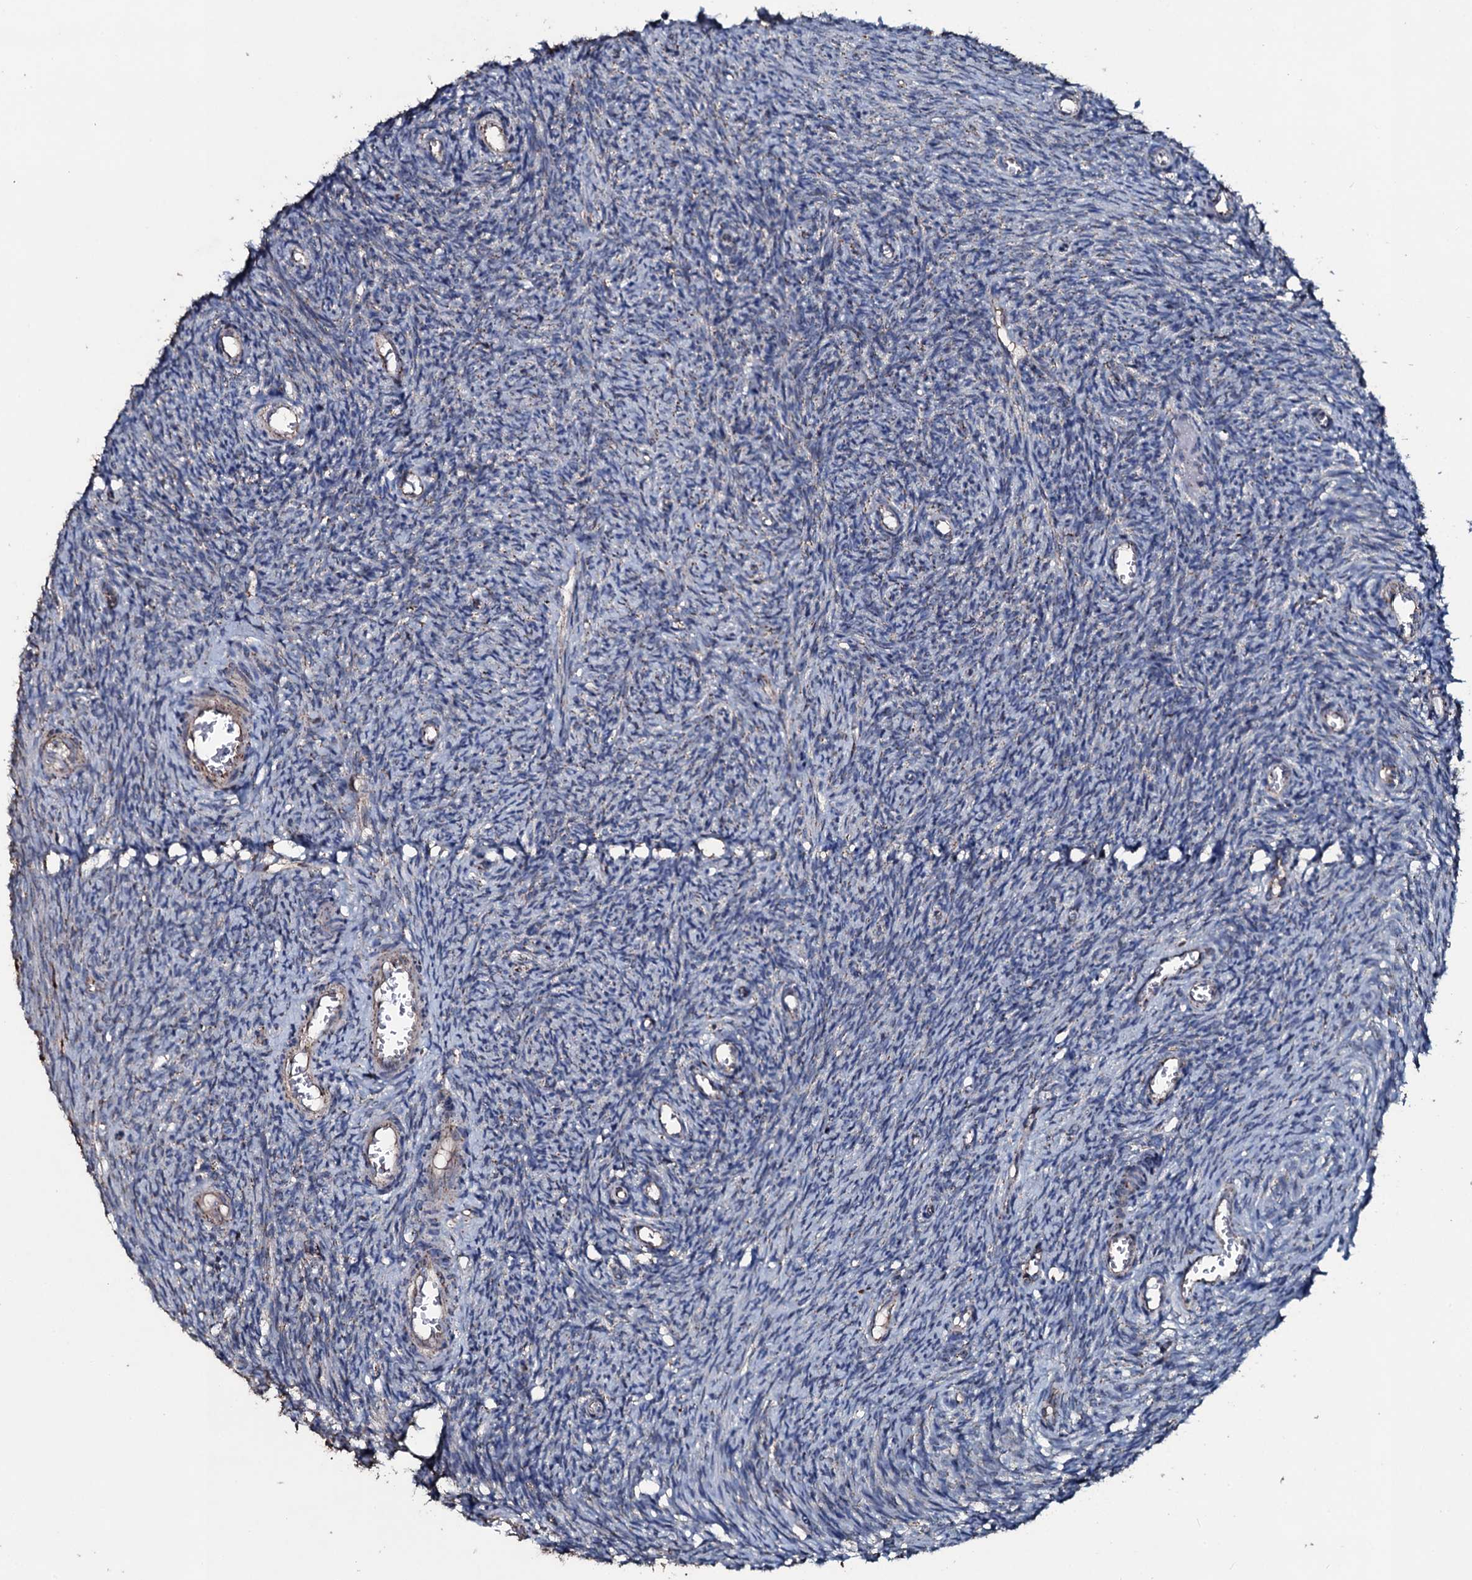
{"staining": {"intensity": "negative", "quantity": "none", "location": "none"}, "tissue": "ovary", "cell_type": "Ovarian stroma cells", "image_type": "normal", "snomed": [{"axis": "morphology", "description": "Normal tissue, NOS"}, {"axis": "topography", "description": "Ovary"}], "caption": "There is no significant staining in ovarian stroma cells of ovary. (Brightfield microscopy of DAB (3,3'-diaminobenzidine) IHC at high magnification).", "gene": "DYNC2I2", "patient": {"sex": "female", "age": 44}}